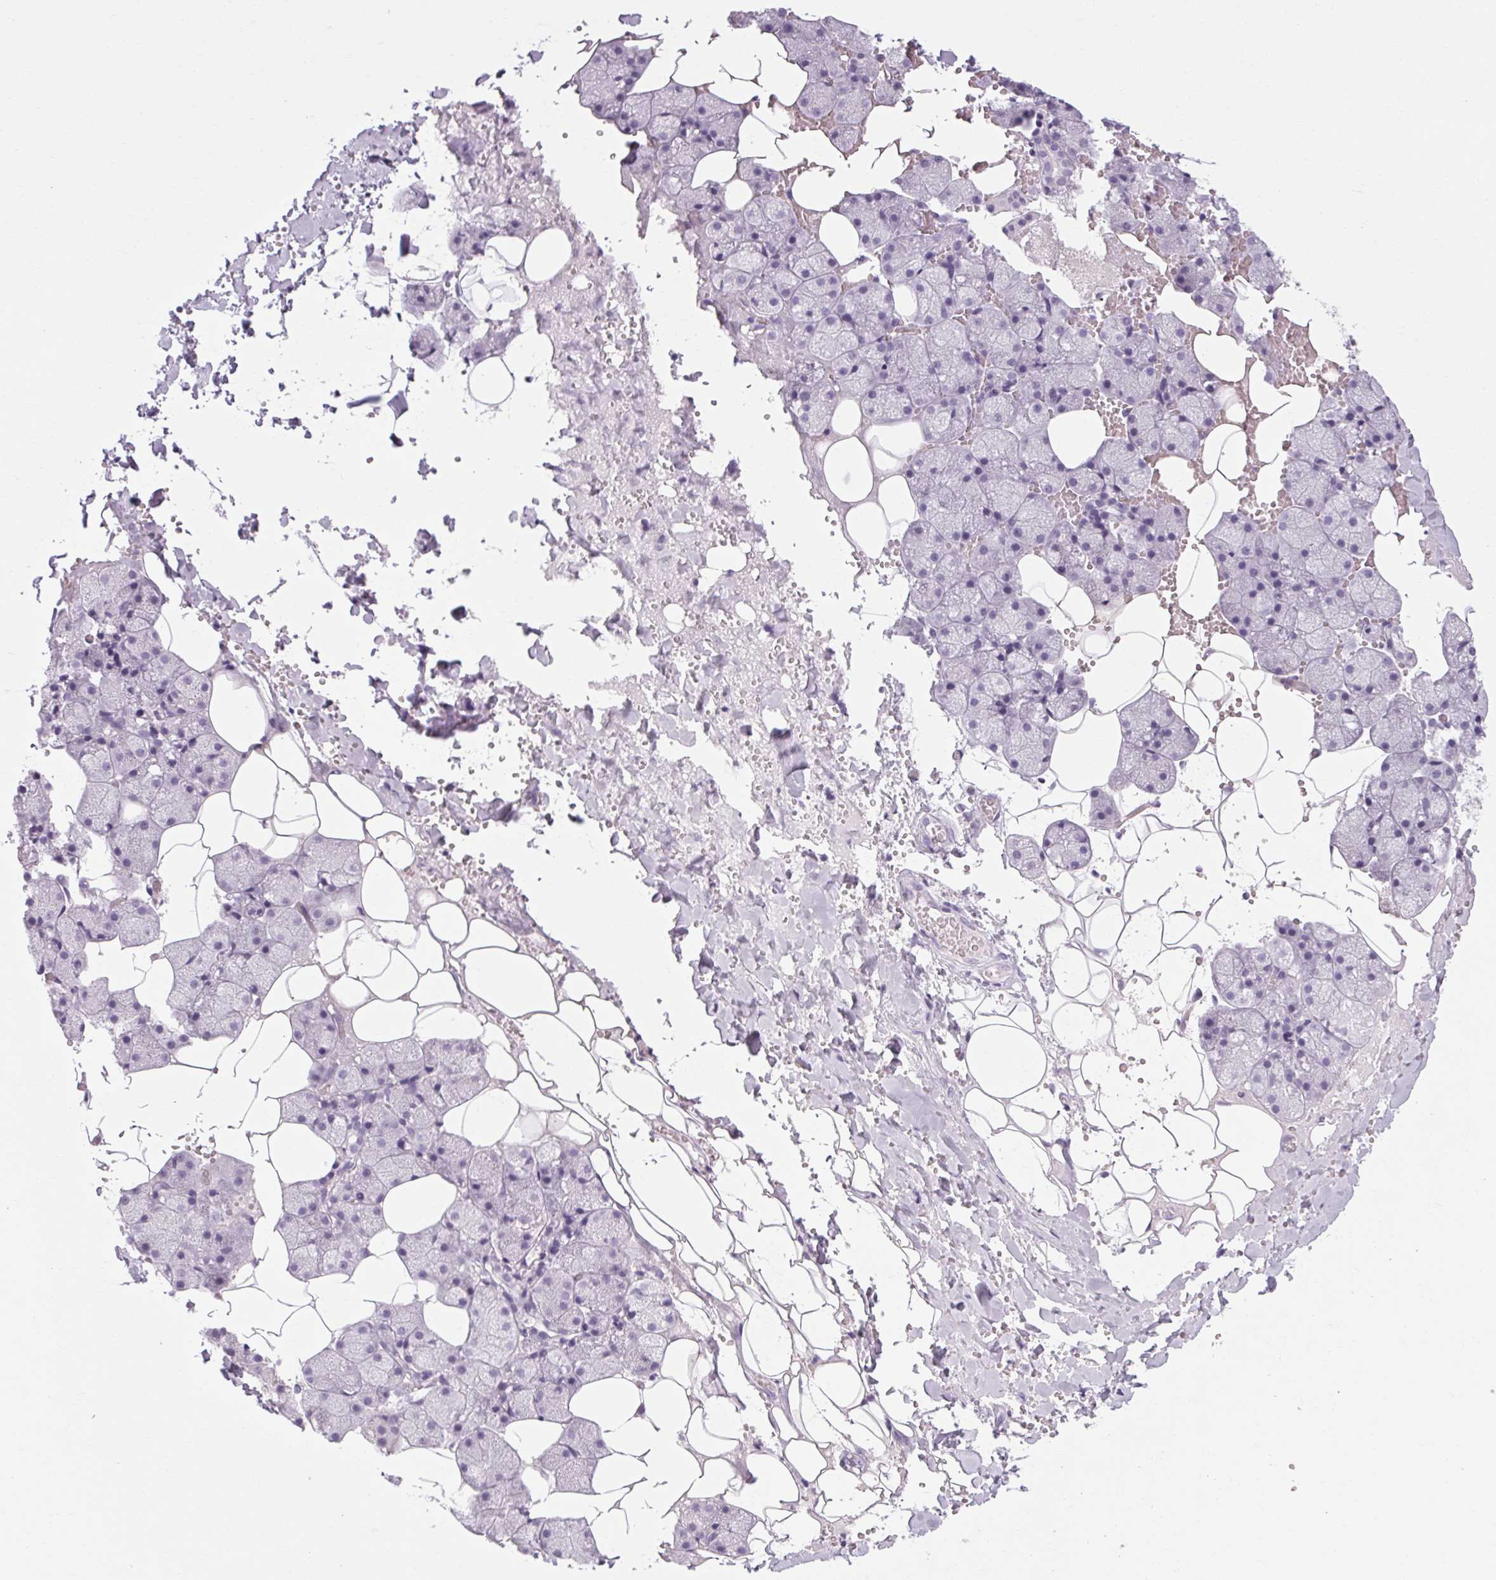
{"staining": {"intensity": "negative", "quantity": "none", "location": "none"}, "tissue": "salivary gland", "cell_type": "Glandular cells", "image_type": "normal", "snomed": [{"axis": "morphology", "description": "Normal tissue, NOS"}, {"axis": "topography", "description": "Salivary gland"}], "caption": "Immunohistochemistry of benign human salivary gland demonstrates no staining in glandular cells.", "gene": "POMC", "patient": {"sex": "male", "age": 38}}